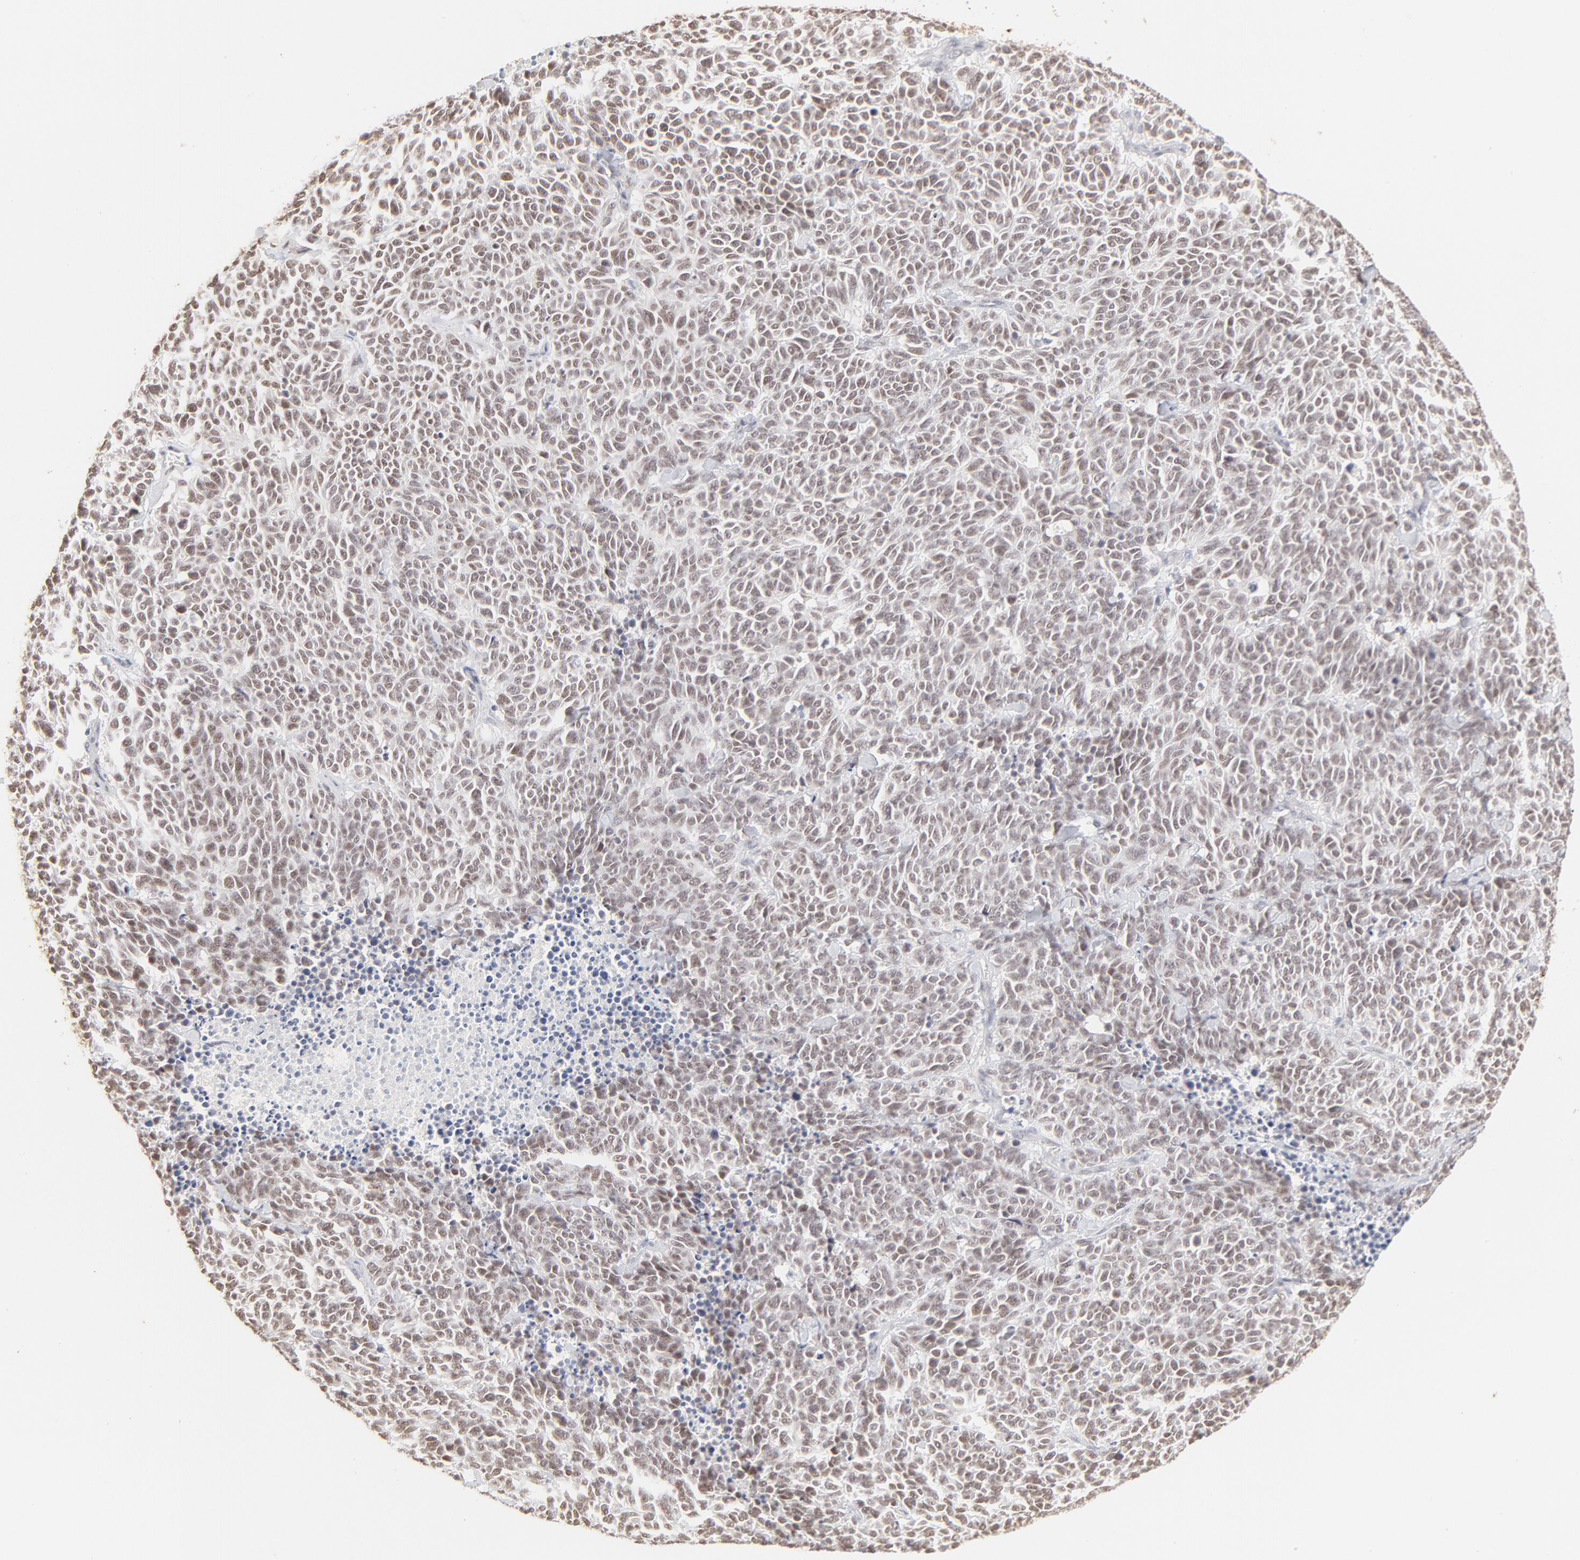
{"staining": {"intensity": "weak", "quantity": "25%-75%", "location": "nuclear"}, "tissue": "lung cancer", "cell_type": "Tumor cells", "image_type": "cancer", "snomed": [{"axis": "morphology", "description": "Neoplasm, malignant, NOS"}, {"axis": "topography", "description": "Lung"}], "caption": "High-magnification brightfield microscopy of neoplasm (malignant) (lung) stained with DAB (brown) and counterstained with hematoxylin (blue). tumor cells exhibit weak nuclear staining is identified in approximately25%-75% of cells.", "gene": "PBX3", "patient": {"sex": "female", "age": 58}}